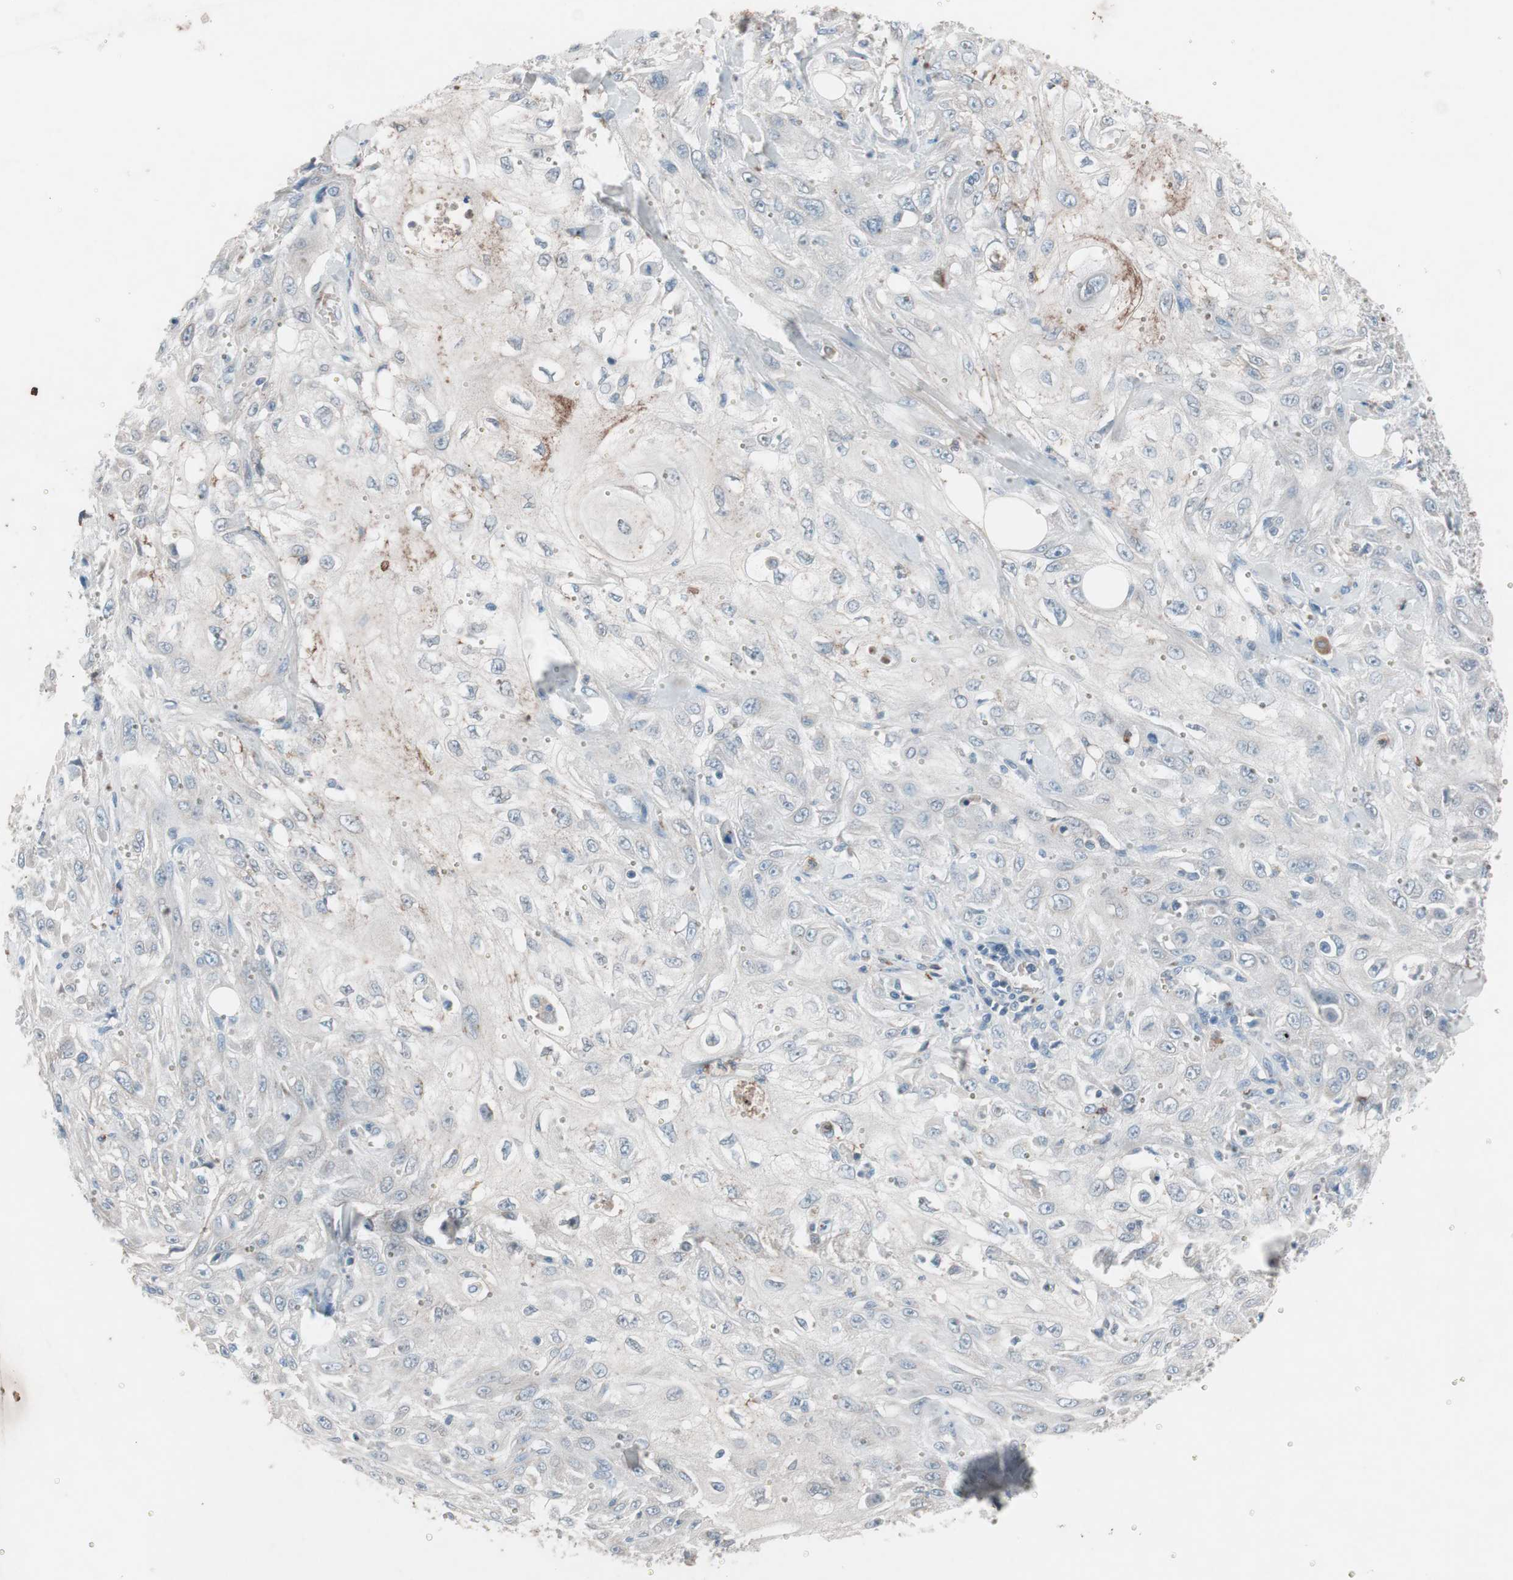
{"staining": {"intensity": "weak", "quantity": "<25%", "location": "cytoplasmic/membranous"}, "tissue": "skin cancer", "cell_type": "Tumor cells", "image_type": "cancer", "snomed": [{"axis": "morphology", "description": "Squamous cell carcinoma, NOS"}, {"axis": "morphology", "description": "Squamous cell carcinoma, metastatic, NOS"}, {"axis": "topography", "description": "Skin"}, {"axis": "topography", "description": "Lymph node"}], "caption": "The image shows no significant positivity in tumor cells of skin cancer (metastatic squamous cell carcinoma). (Stains: DAB (3,3'-diaminobenzidine) IHC with hematoxylin counter stain, Microscopy: brightfield microscopy at high magnification).", "gene": "GRB7", "patient": {"sex": "male", "age": 75}}